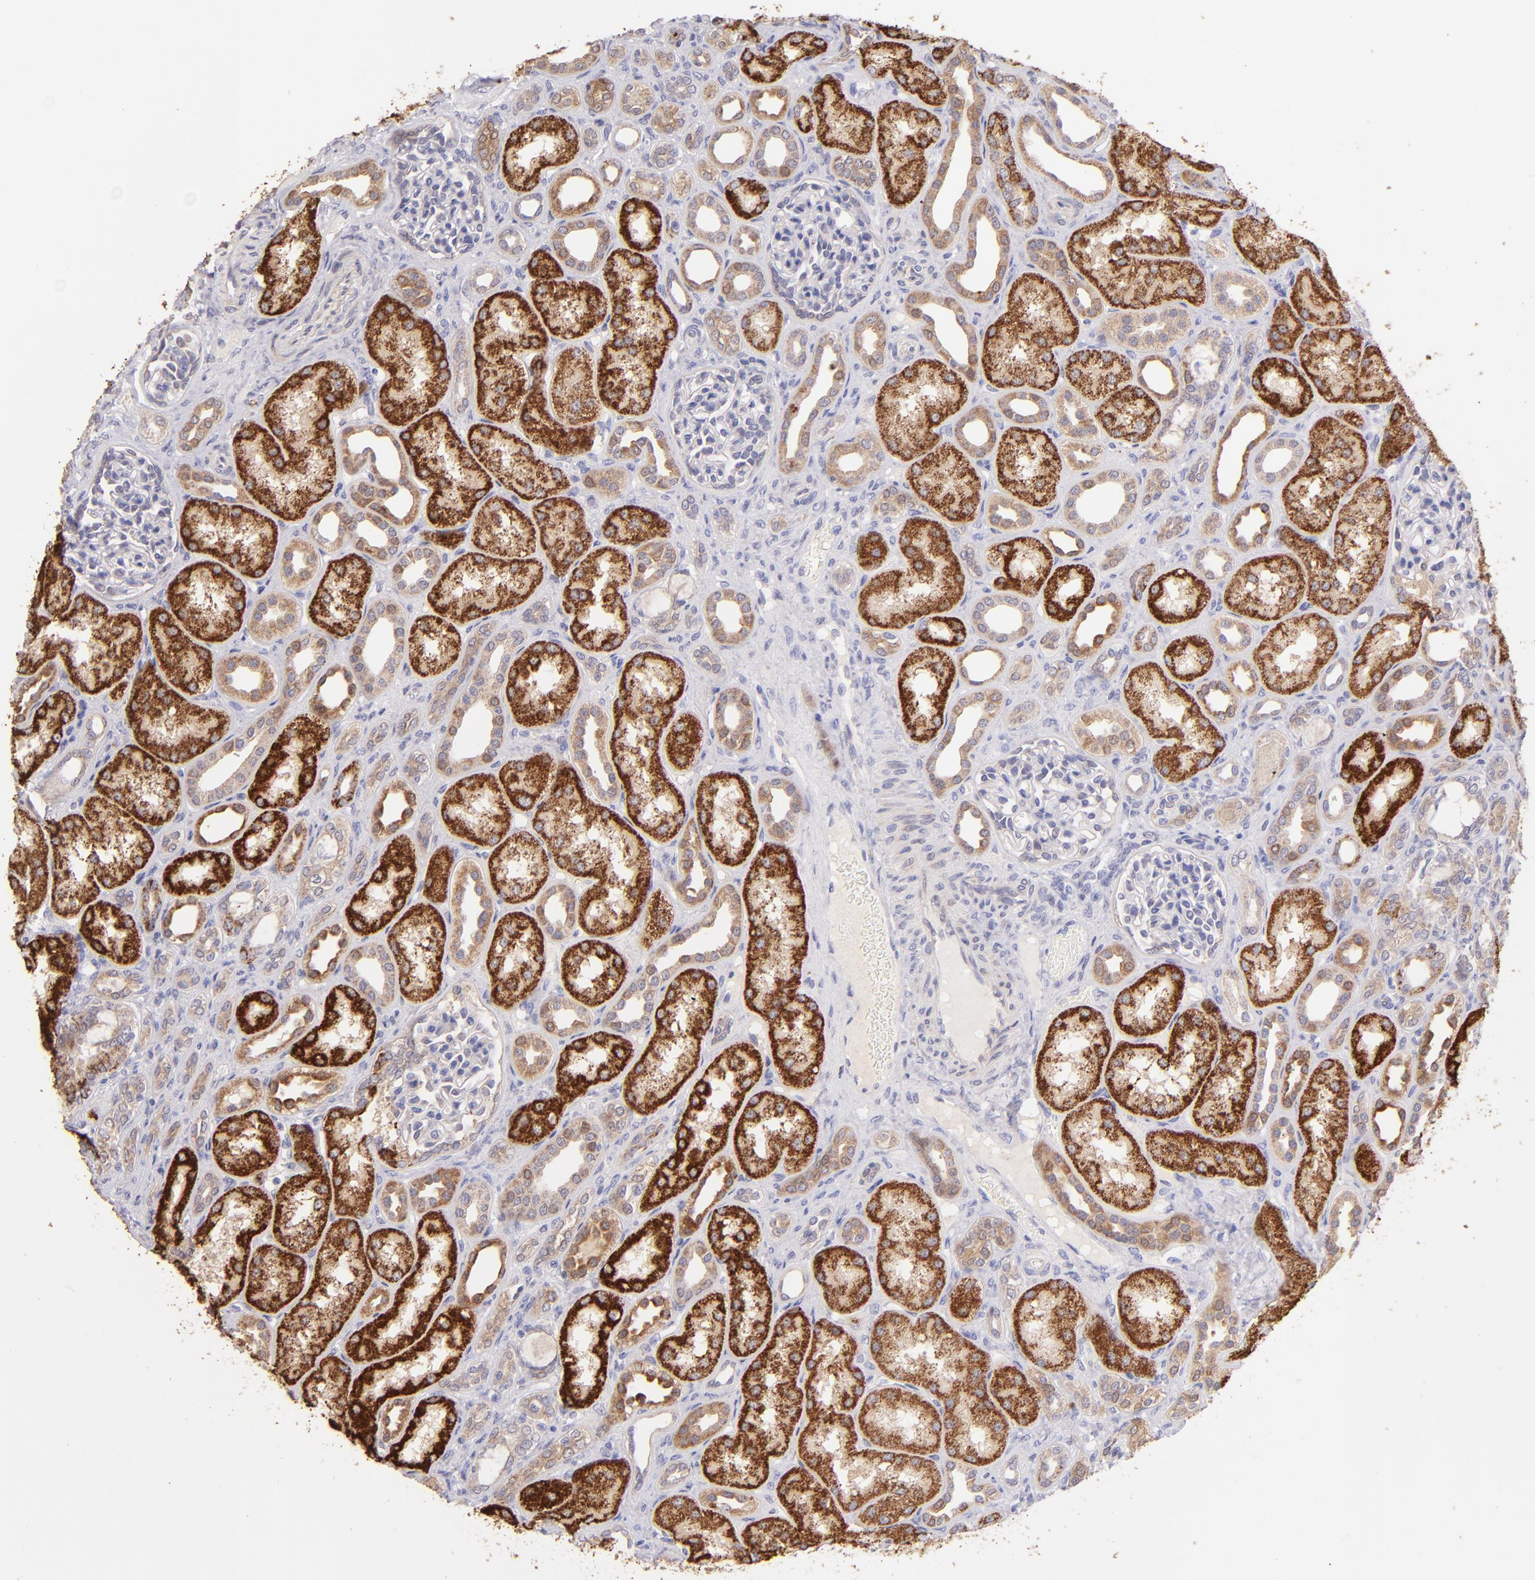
{"staining": {"intensity": "weak", "quantity": ">75%", "location": "cytoplasmic/membranous"}, "tissue": "kidney", "cell_type": "Cells in glomeruli", "image_type": "normal", "snomed": [{"axis": "morphology", "description": "Normal tissue, NOS"}, {"axis": "topography", "description": "Kidney"}], "caption": "Protein positivity by immunohistochemistry exhibits weak cytoplasmic/membranous positivity in approximately >75% of cells in glomeruli in benign kidney.", "gene": "SH2D4A", "patient": {"sex": "male", "age": 7}}